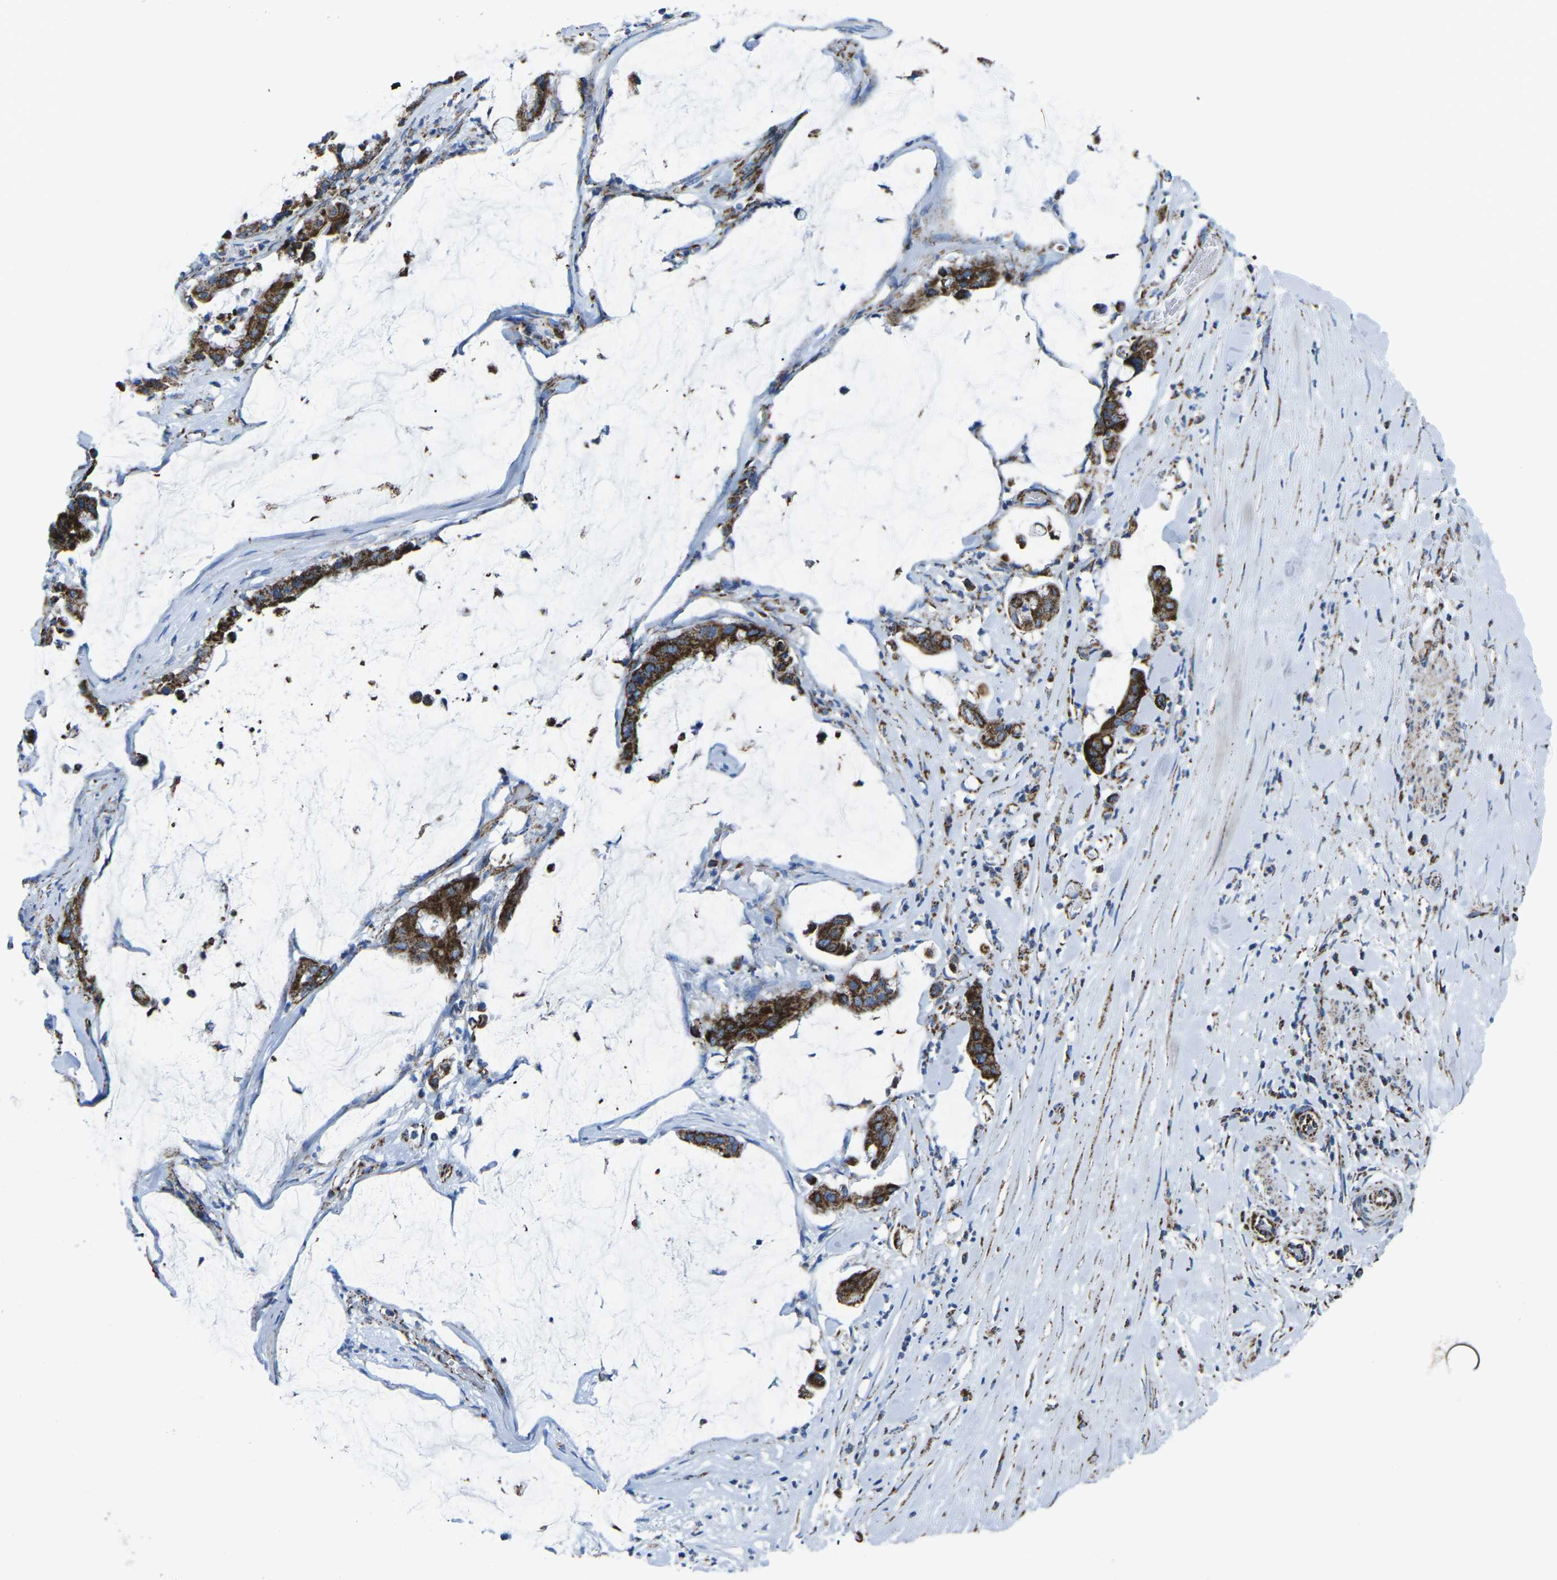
{"staining": {"intensity": "strong", "quantity": ">75%", "location": "cytoplasmic/membranous"}, "tissue": "pancreatic cancer", "cell_type": "Tumor cells", "image_type": "cancer", "snomed": [{"axis": "morphology", "description": "Adenocarcinoma, NOS"}, {"axis": "topography", "description": "Pancreas"}], "caption": "Adenocarcinoma (pancreatic) stained with DAB immunohistochemistry demonstrates high levels of strong cytoplasmic/membranous positivity in approximately >75% of tumor cells. (DAB IHC, brown staining for protein, blue staining for nuclei).", "gene": "MT-CO2", "patient": {"sex": "male", "age": 41}}